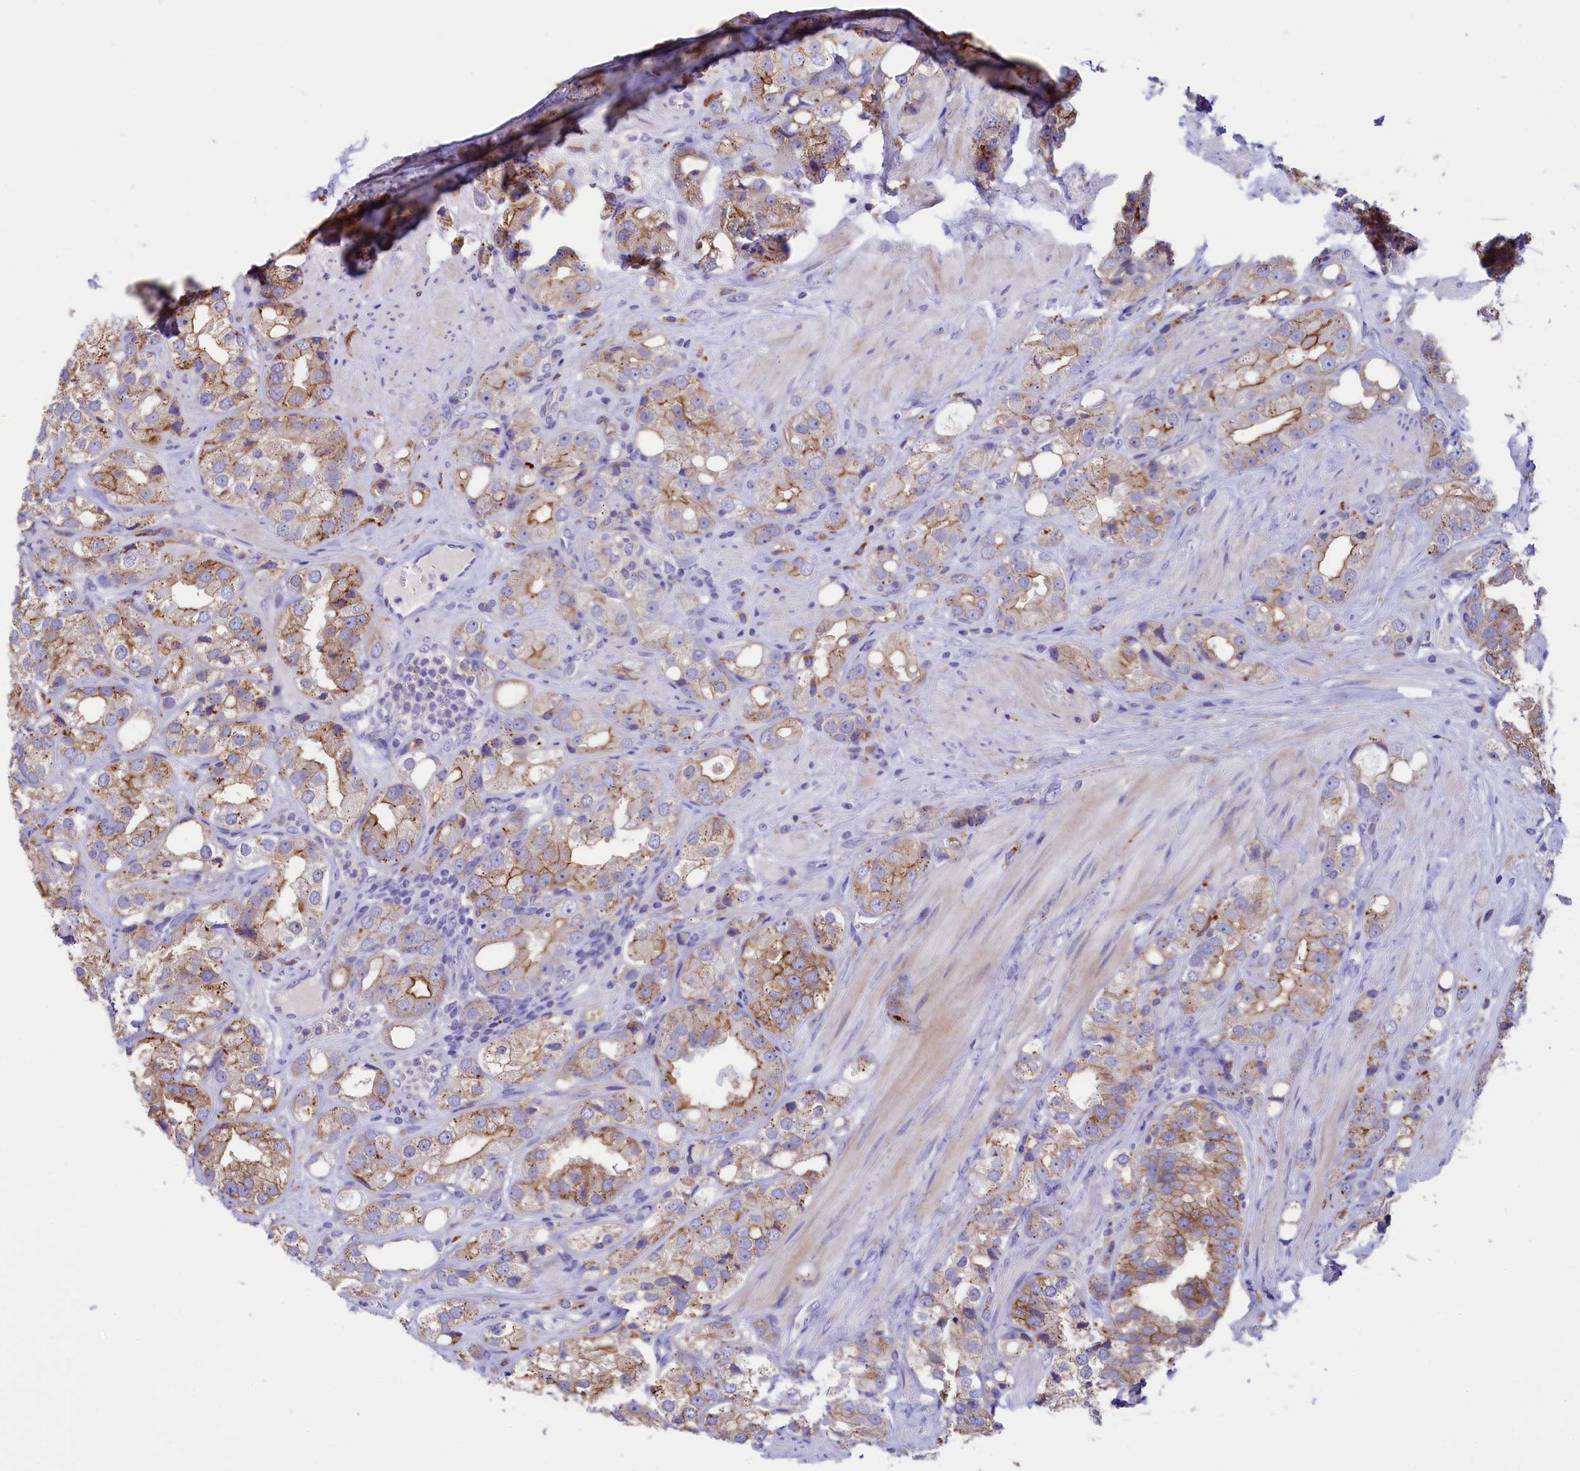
{"staining": {"intensity": "moderate", "quantity": "25%-75%", "location": "cytoplasmic/membranous"}, "tissue": "prostate cancer", "cell_type": "Tumor cells", "image_type": "cancer", "snomed": [{"axis": "morphology", "description": "Adenocarcinoma, NOS"}, {"axis": "topography", "description": "Prostate"}], "caption": "Prostate adenocarcinoma stained for a protein (brown) reveals moderate cytoplasmic/membranous positive expression in about 25%-75% of tumor cells.", "gene": "HPS6", "patient": {"sex": "male", "age": 79}}